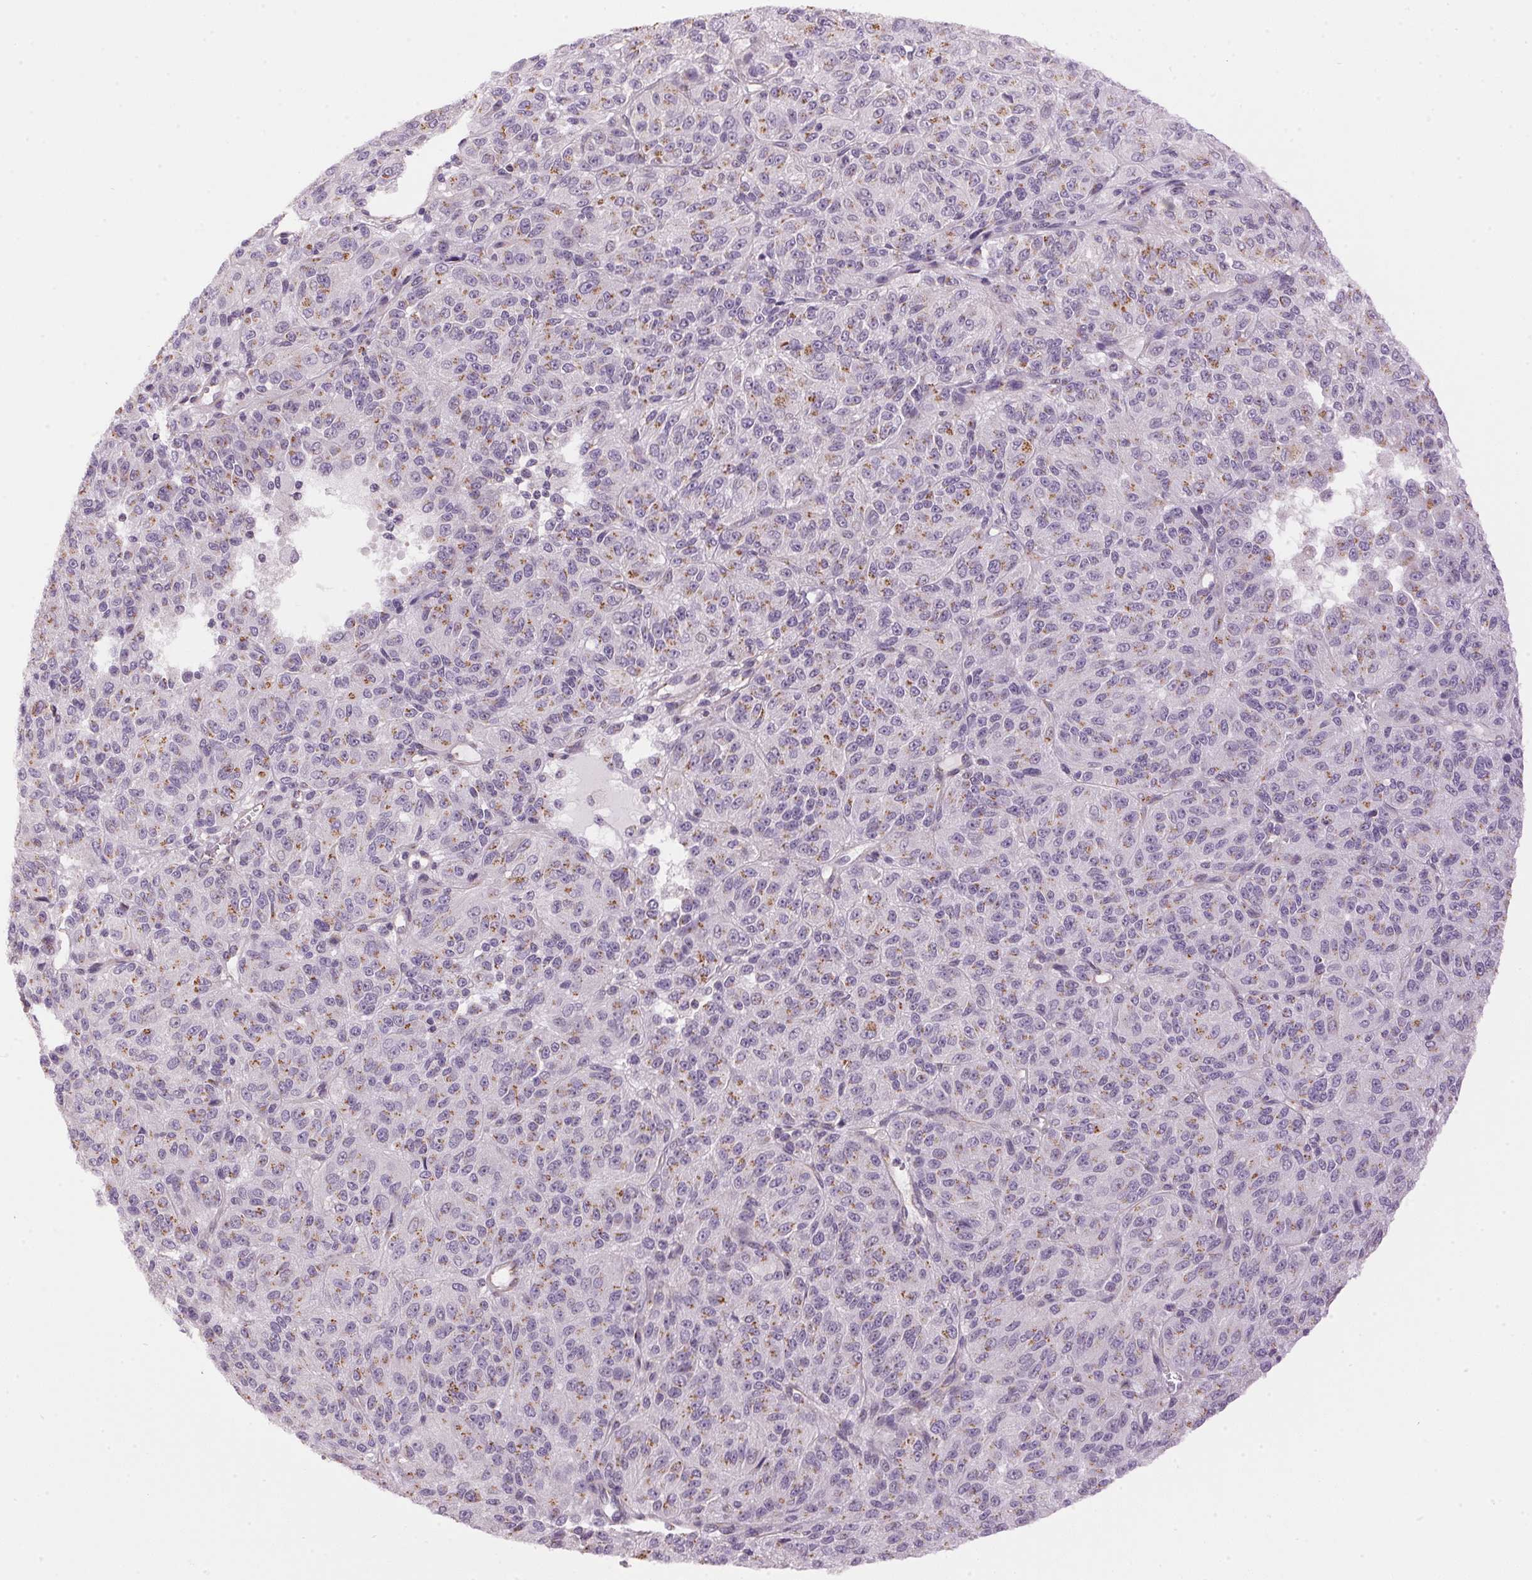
{"staining": {"intensity": "moderate", "quantity": "25%-75%", "location": "cytoplasmic/membranous"}, "tissue": "melanoma", "cell_type": "Tumor cells", "image_type": "cancer", "snomed": [{"axis": "morphology", "description": "Malignant melanoma, Metastatic site"}, {"axis": "topography", "description": "Brain"}], "caption": "This is an image of IHC staining of melanoma, which shows moderate expression in the cytoplasmic/membranous of tumor cells.", "gene": "GOLPH3", "patient": {"sex": "female", "age": 56}}